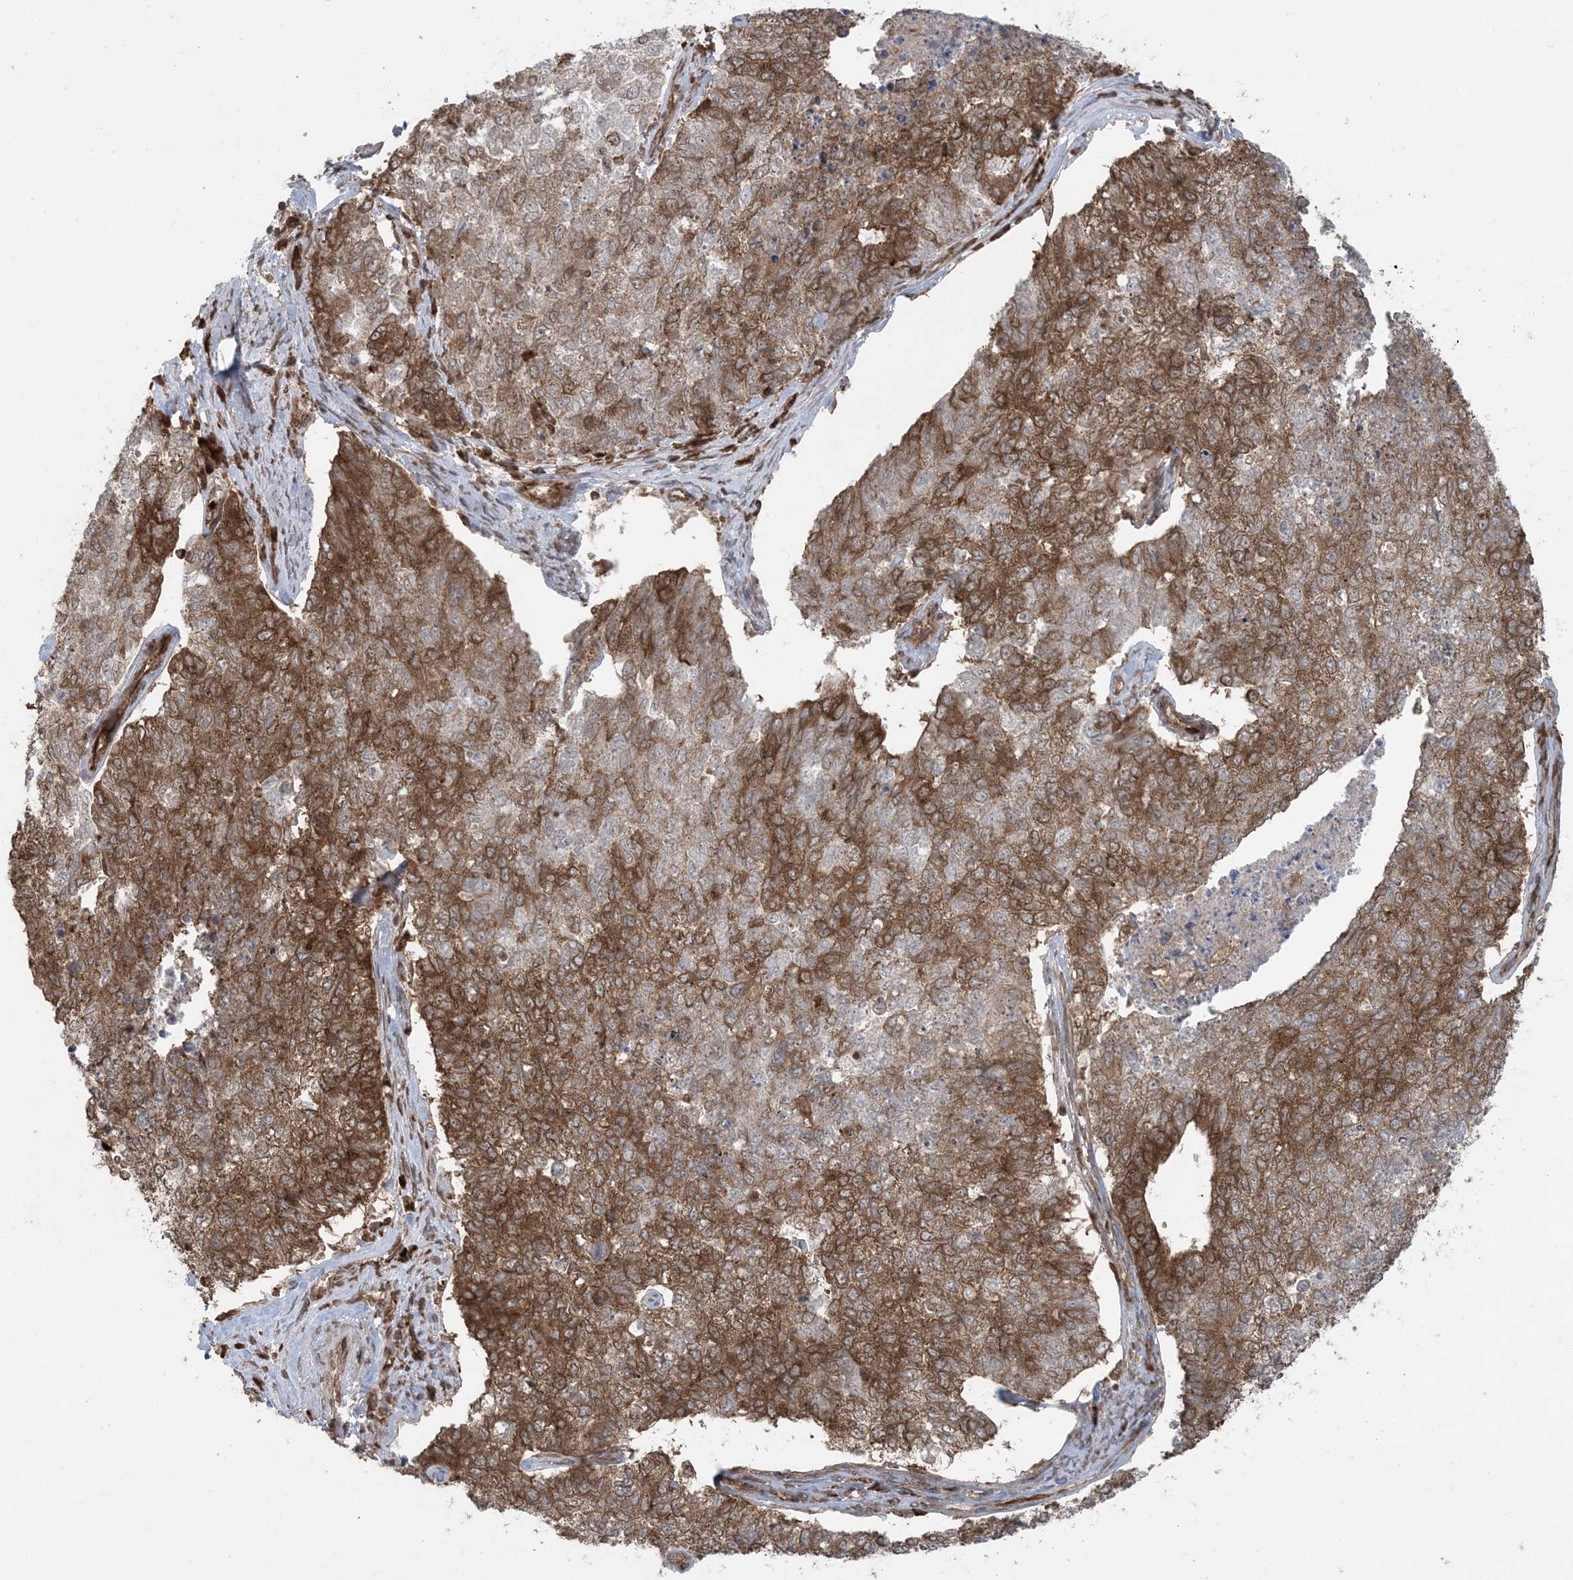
{"staining": {"intensity": "moderate", "quantity": ">75%", "location": "cytoplasmic/membranous"}, "tissue": "cervical cancer", "cell_type": "Tumor cells", "image_type": "cancer", "snomed": [{"axis": "morphology", "description": "Squamous cell carcinoma, NOS"}, {"axis": "topography", "description": "Cervix"}], "caption": "Squamous cell carcinoma (cervical) stained with a protein marker demonstrates moderate staining in tumor cells.", "gene": "DDX19B", "patient": {"sex": "female", "age": 63}}